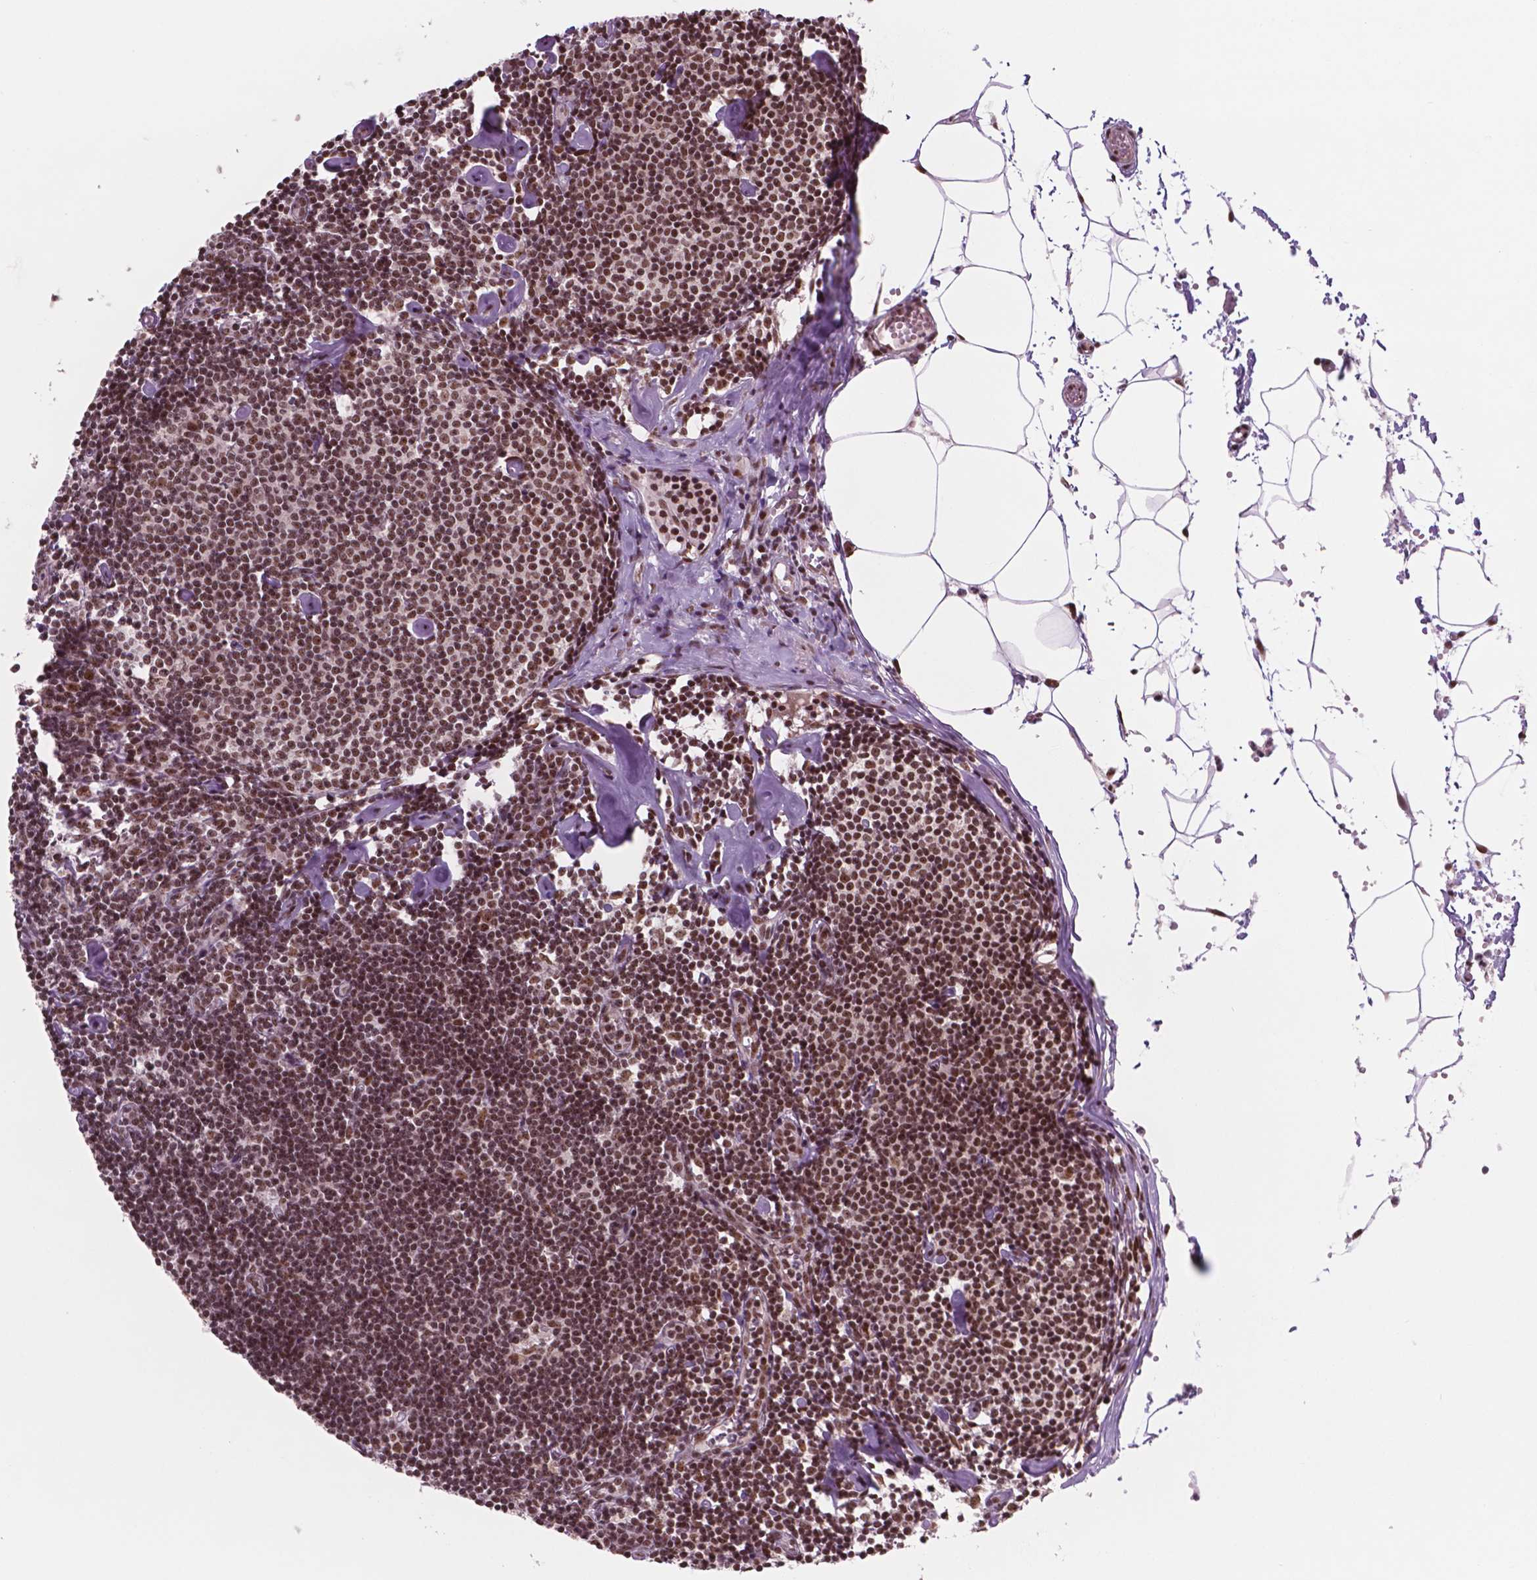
{"staining": {"intensity": "strong", "quantity": ">75%", "location": "nuclear"}, "tissue": "lymph node", "cell_type": "Germinal center cells", "image_type": "normal", "snomed": [{"axis": "morphology", "description": "Normal tissue, NOS"}, {"axis": "topography", "description": "Lymph node"}], "caption": "High-magnification brightfield microscopy of unremarkable lymph node stained with DAB (brown) and counterstained with hematoxylin (blue). germinal center cells exhibit strong nuclear staining is seen in about>75% of cells. (DAB IHC, brown staining for protein, blue staining for nuclei).", "gene": "POLR2E", "patient": {"sex": "female", "age": 42}}